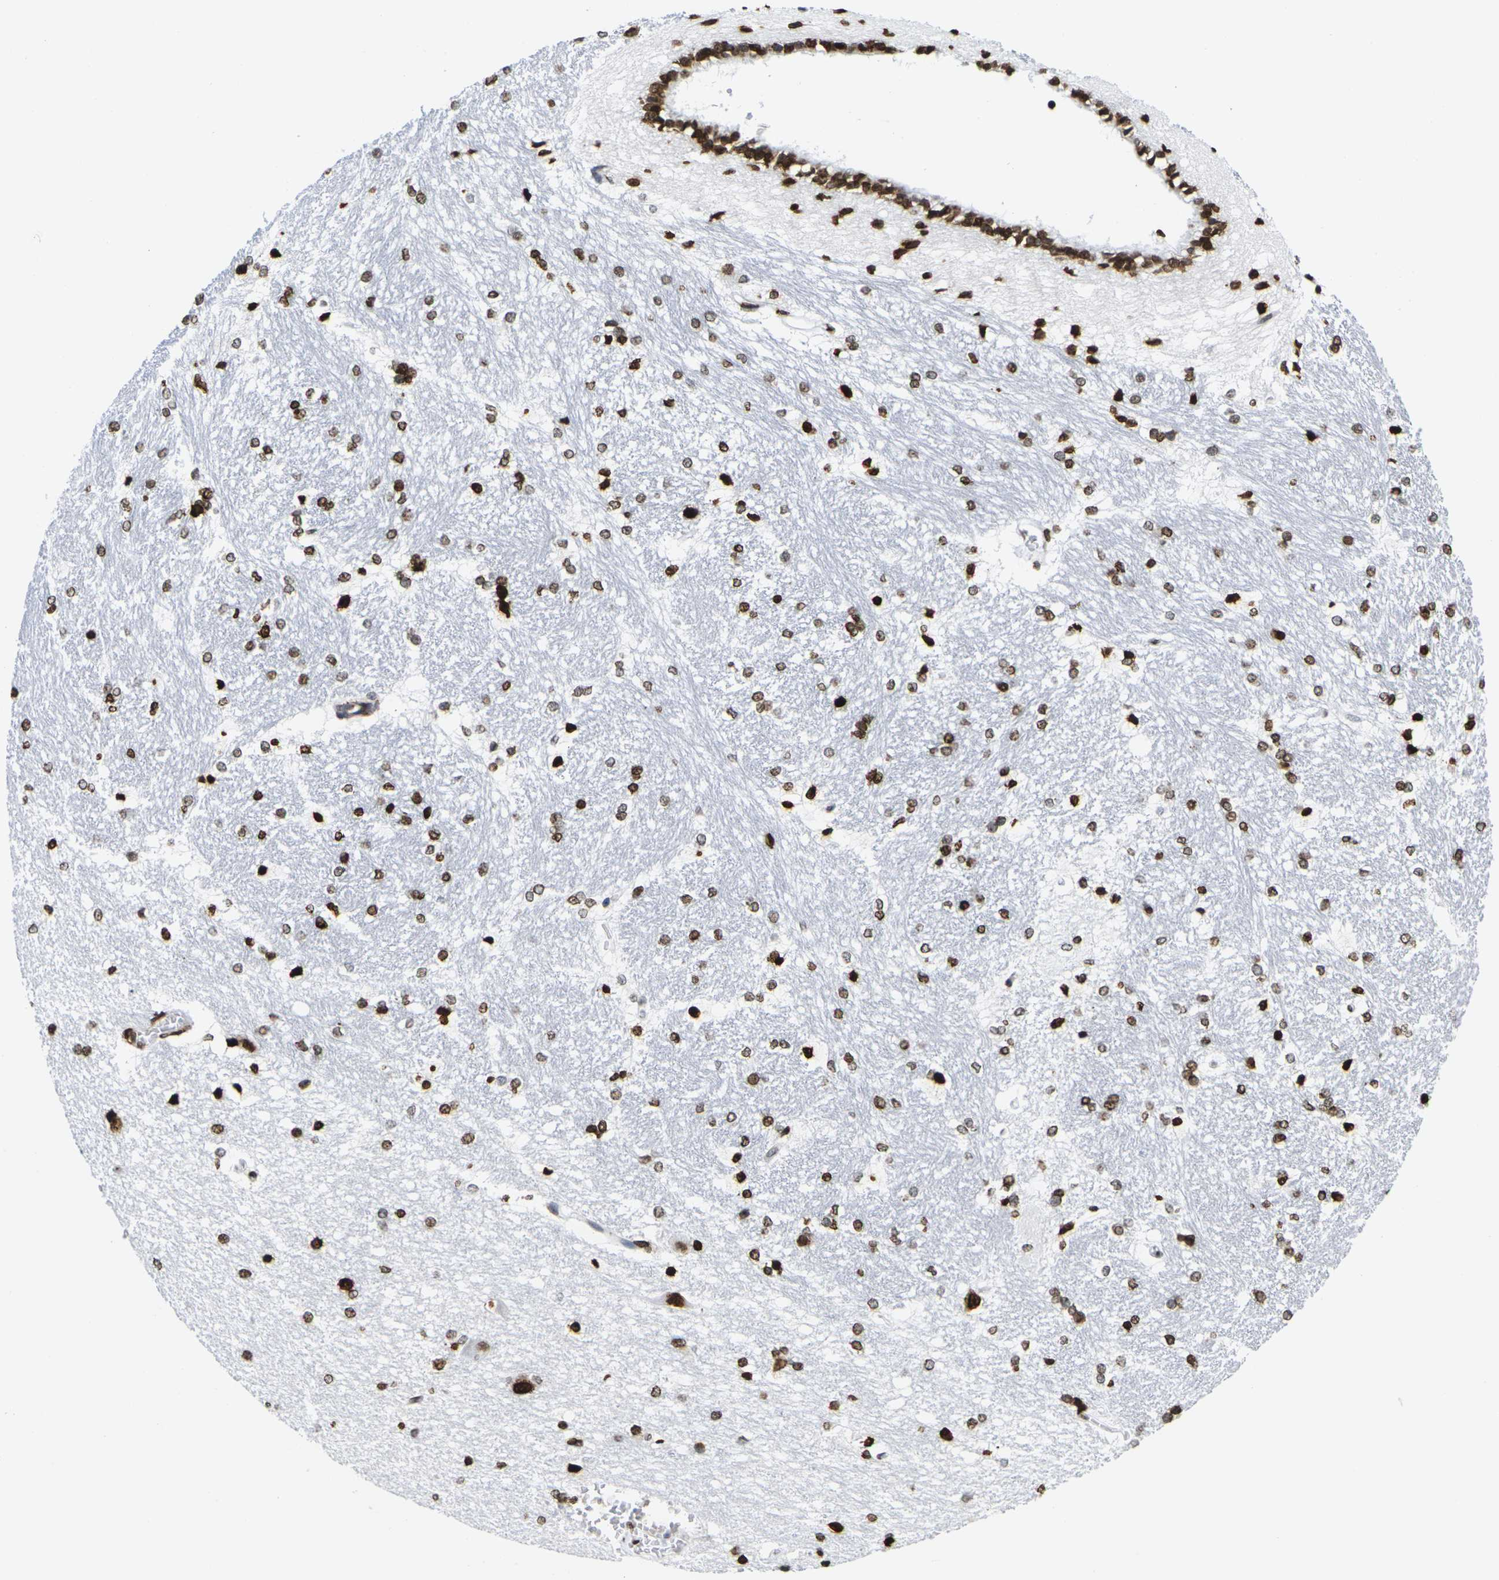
{"staining": {"intensity": "strong", "quantity": ">75%", "location": "nuclear"}, "tissue": "hippocampus", "cell_type": "Glial cells", "image_type": "normal", "snomed": [{"axis": "morphology", "description": "Normal tissue, NOS"}, {"axis": "topography", "description": "Hippocampus"}], "caption": "An immunohistochemistry (IHC) image of normal tissue is shown. Protein staining in brown labels strong nuclear positivity in hippocampus within glial cells. Nuclei are stained in blue.", "gene": "H2AC21", "patient": {"sex": "female", "age": 19}}